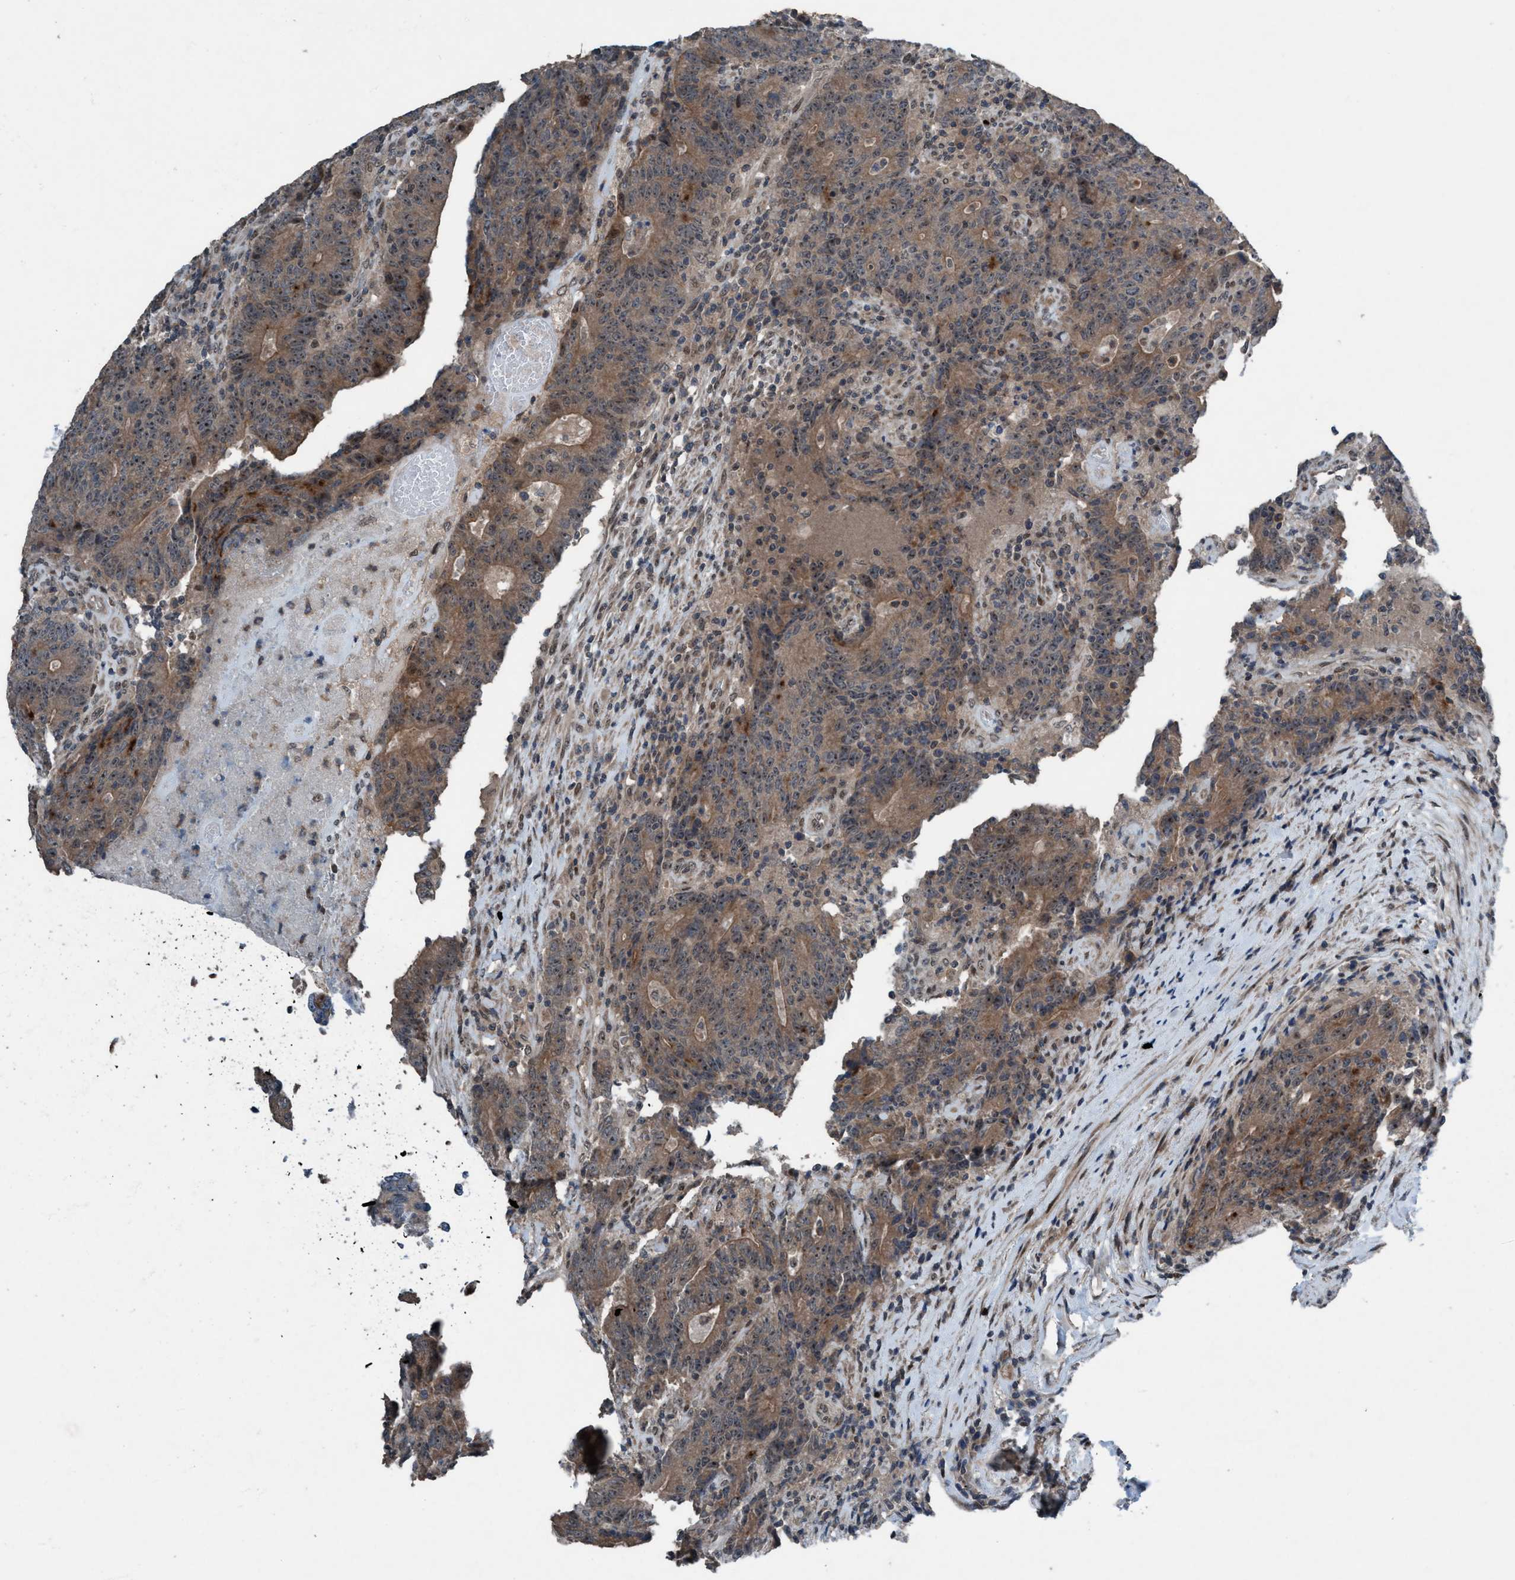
{"staining": {"intensity": "moderate", "quantity": ">75%", "location": "cytoplasmic/membranous,nuclear"}, "tissue": "colorectal cancer", "cell_type": "Tumor cells", "image_type": "cancer", "snomed": [{"axis": "morphology", "description": "Normal tissue, NOS"}, {"axis": "morphology", "description": "Adenocarcinoma, NOS"}, {"axis": "topography", "description": "Colon"}], "caption": "A brown stain highlights moderate cytoplasmic/membranous and nuclear expression of a protein in colorectal adenocarcinoma tumor cells.", "gene": "NISCH", "patient": {"sex": "female", "age": 75}}